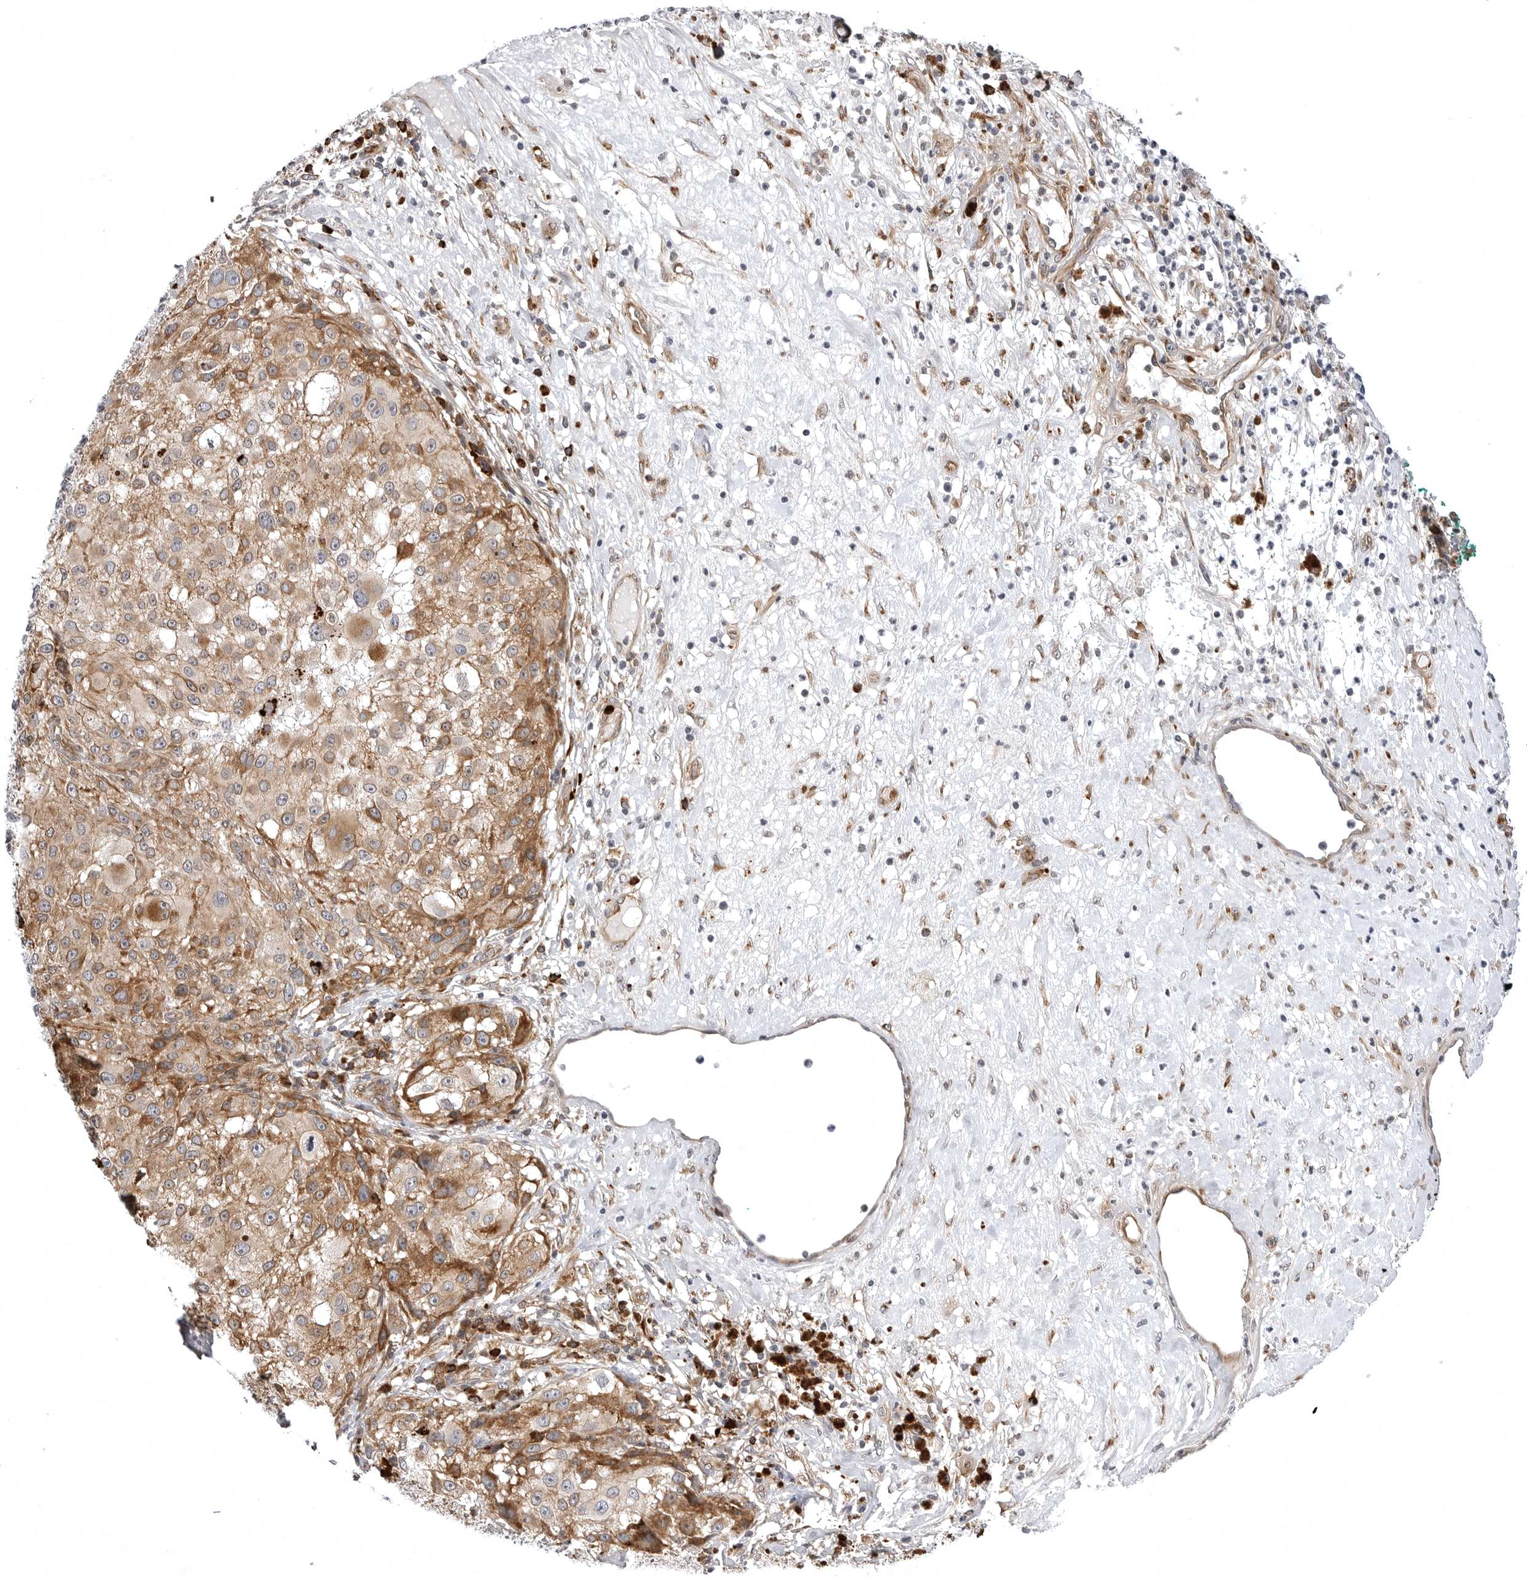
{"staining": {"intensity": "moderate", "quantity": ">75%", "location": "cytoplasmic/membranous"}, "tissue": "melanoma", "cell_type": "Tumor cells", "image_type": "cancer", "snomed": [{"axis": "morphology", "description": "Necrosis, NOS"}, {"axis": "morphology", "description": "Malignant melanoma, NOS"}, {"axis": "topography", "description": "Skin"}], "caption": "A medium amount of moderate cytoplasmic/membranous expression is identified in about >75% of tumor cells in melanoma tissue. The staining is performed using DAB brown chromogen to label protein expression. The nuclei are counter-stained blue using hematoxylin.", "gene": "ARL5A", "patient": {"sex": "female", "age": 87}}